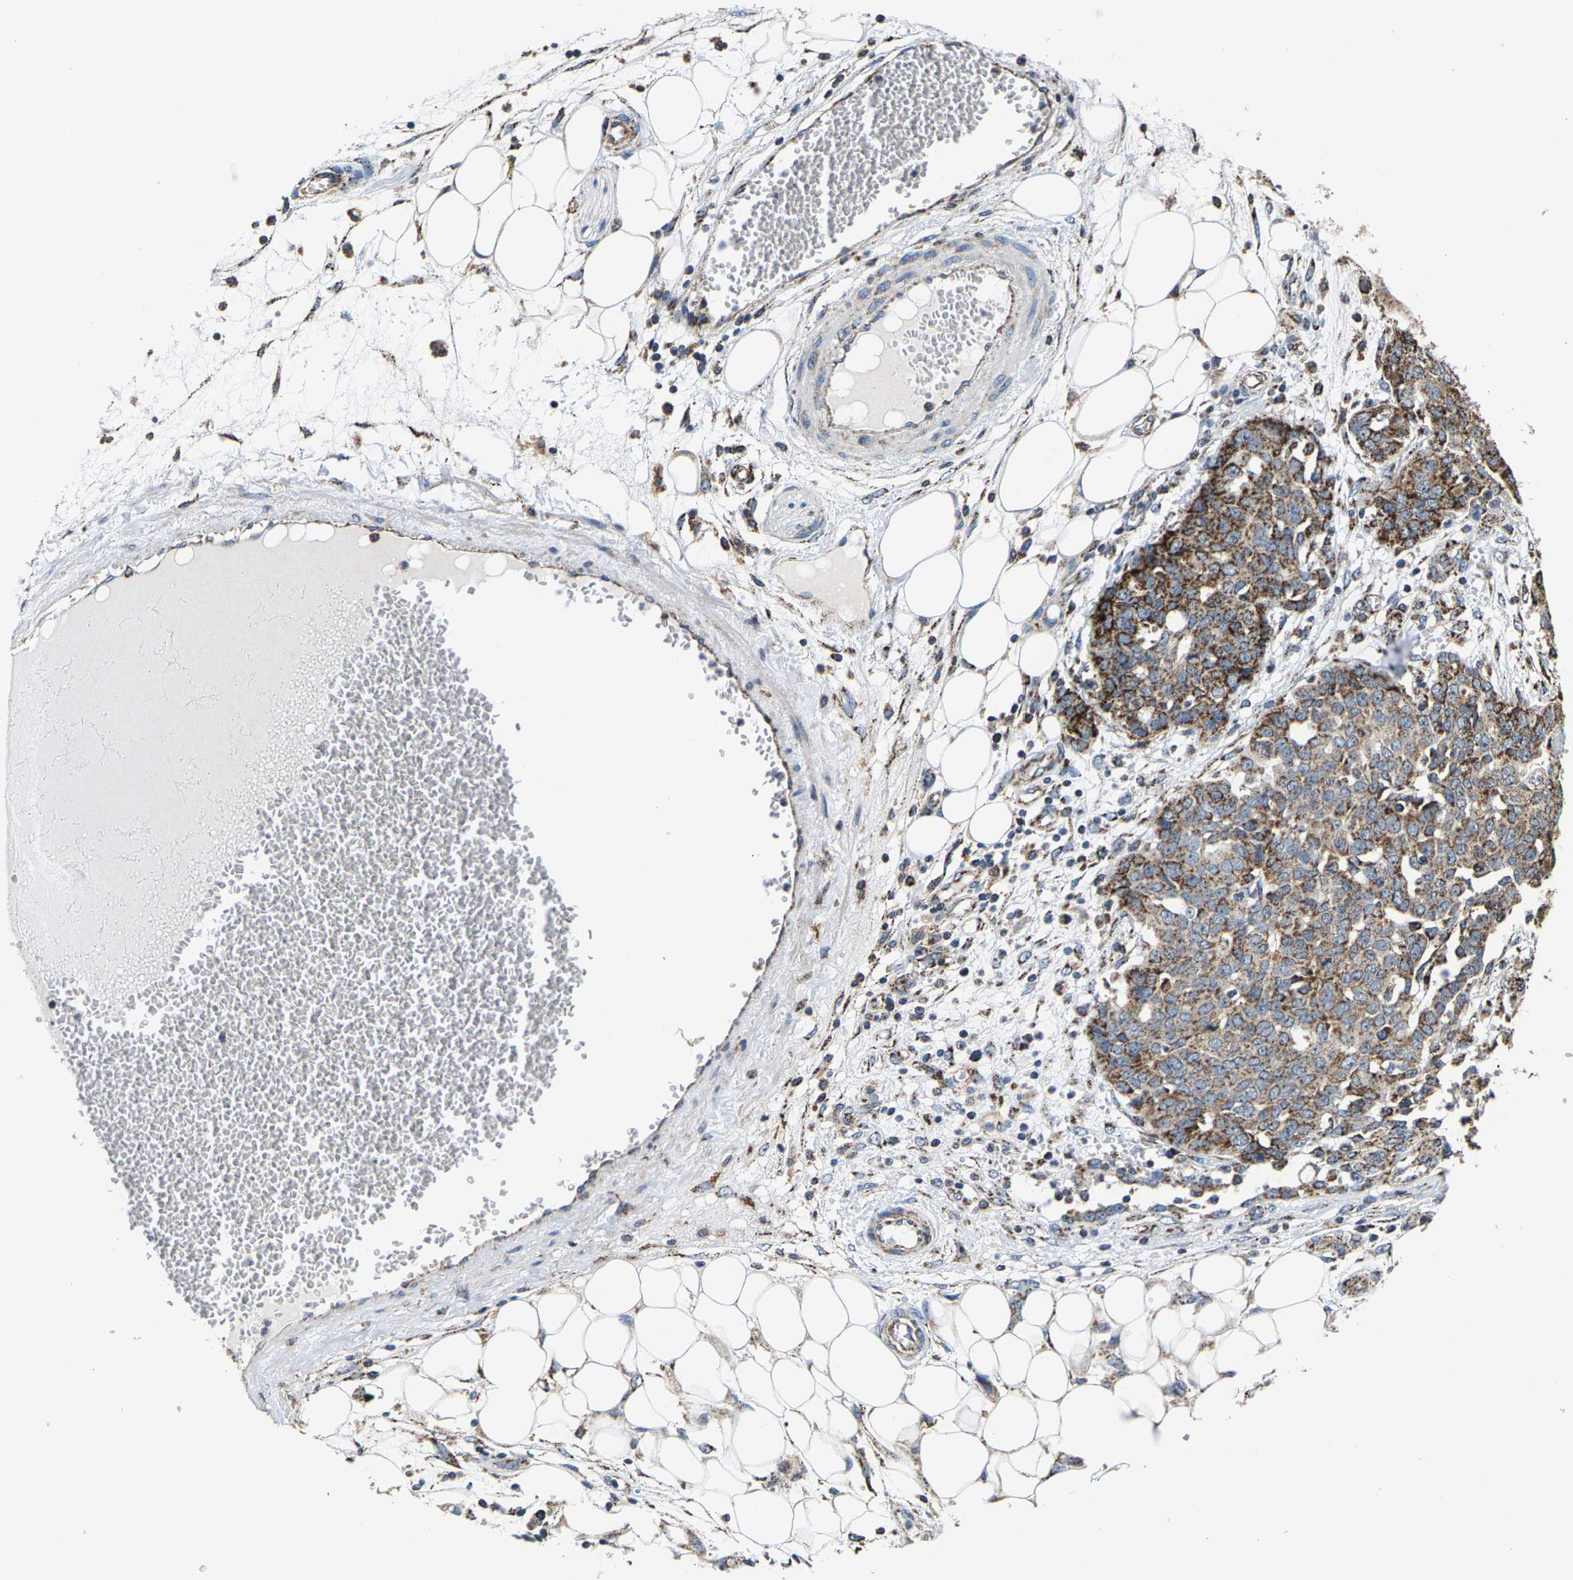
{"staining": {"intensity": "strong", "quantity": ">75%", "location": "cytoplasmic/membranous"}, "tissue": "ovarian cancer", "cell_type": "Tumor cells", "image_type": "cancer", "snomed": [{"axis": "morphology", "description": "Cystadenocarcinoma, serous, NOS"}, {"axis": "topography", "description": "Soft tissue"}, {"axis": "topography", "description": "Ovary"}], "caption": "This image reveals IHC staining of ovarian cancer, with high strong cytoplasmic/membranous expression in about >75% of tumor cells.", "gene": "SHMT2", "patient": {"sex": "female", "age": 57}}